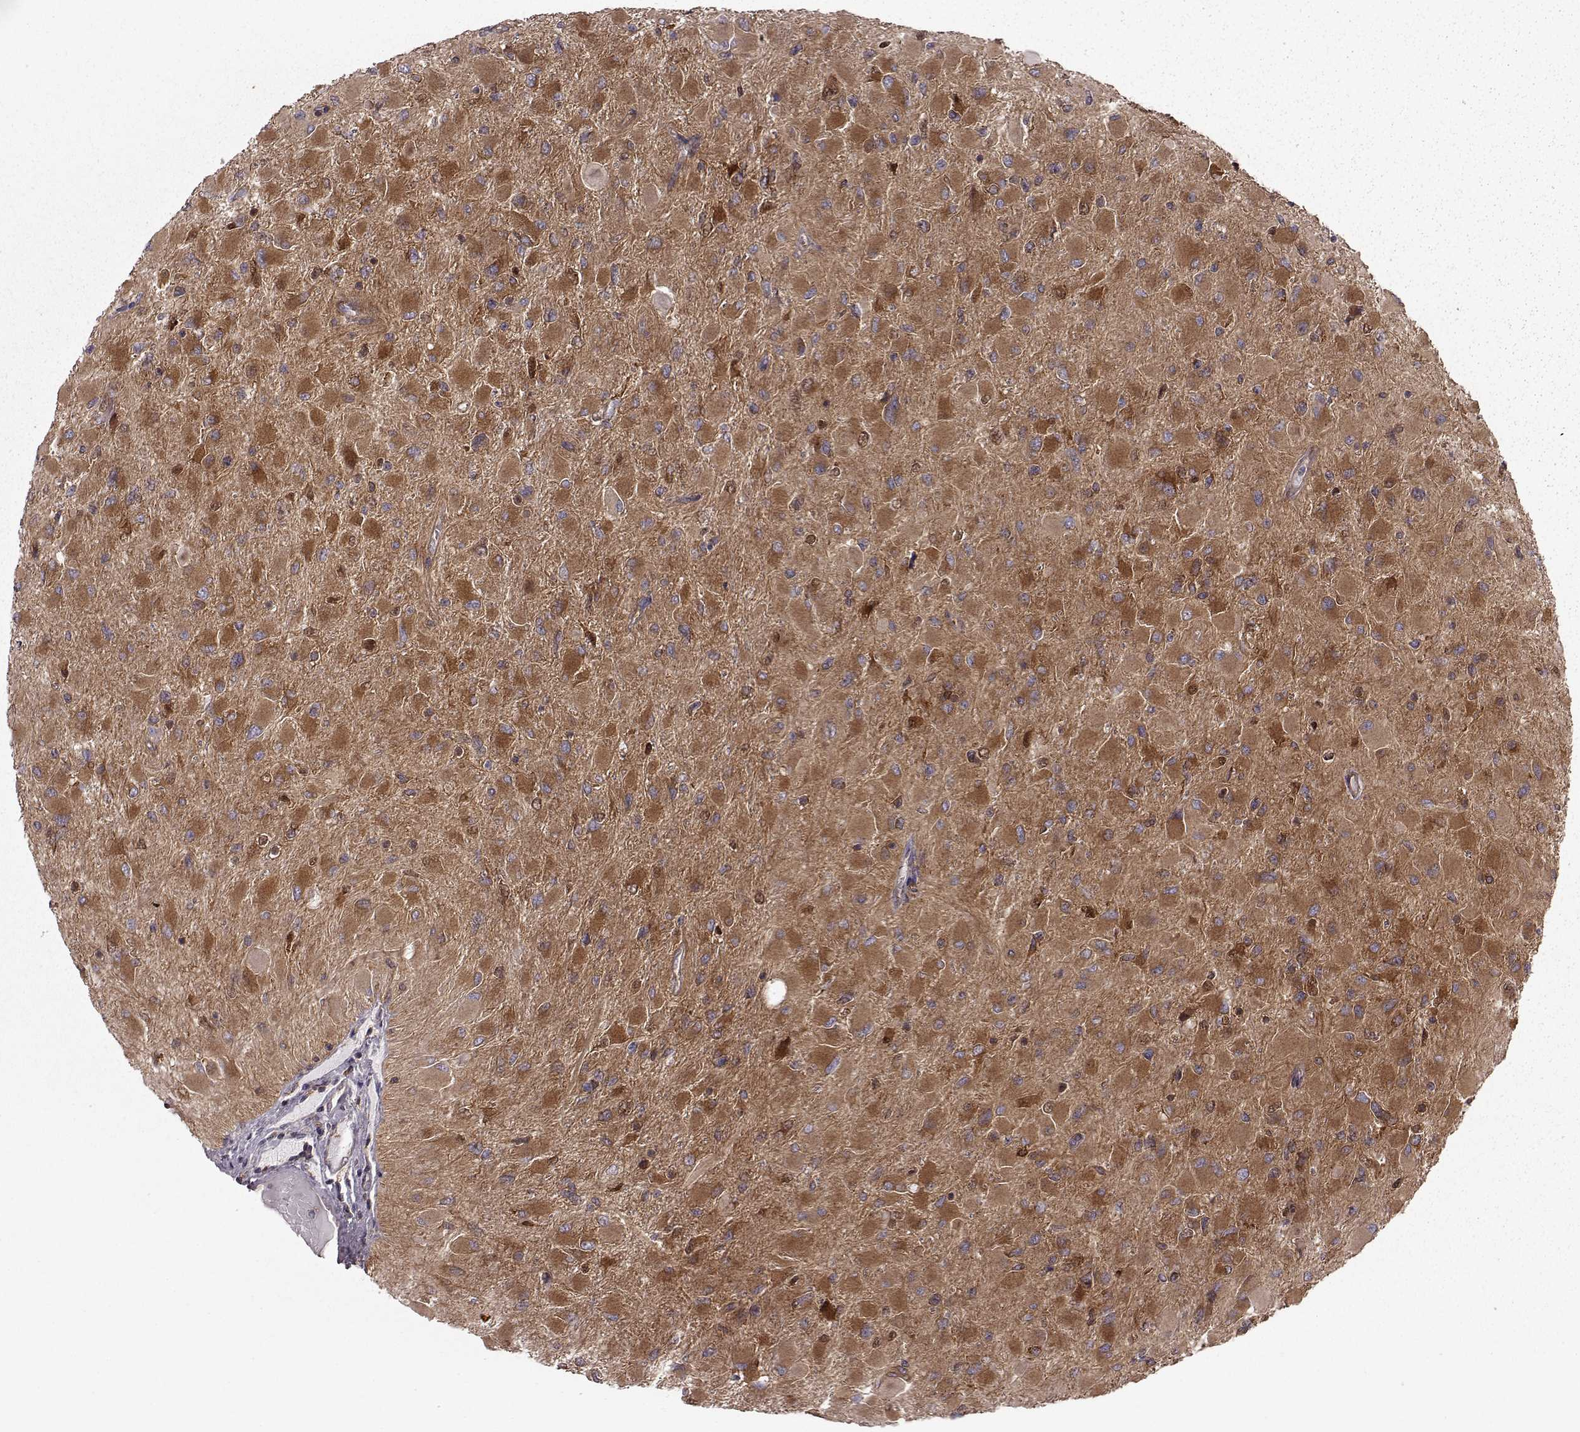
{"staining": {"intensity": "negative", "quantity": "none", "location": "none"}, "tissue": "glioma", "cell_type": "Tumor cells", "image_type": "cancer", "snomed": [{"axis": "morphology", "description": "Glioma, malignant, High grade"}, {"axis": "topography", "description": "Cerebral cortex"}], "caption": "Glioma stained for a protein using IHC displays no staining tumor cells.", "gene": "RABGAP1", "patient": {"sex": "female", "age": 36}}